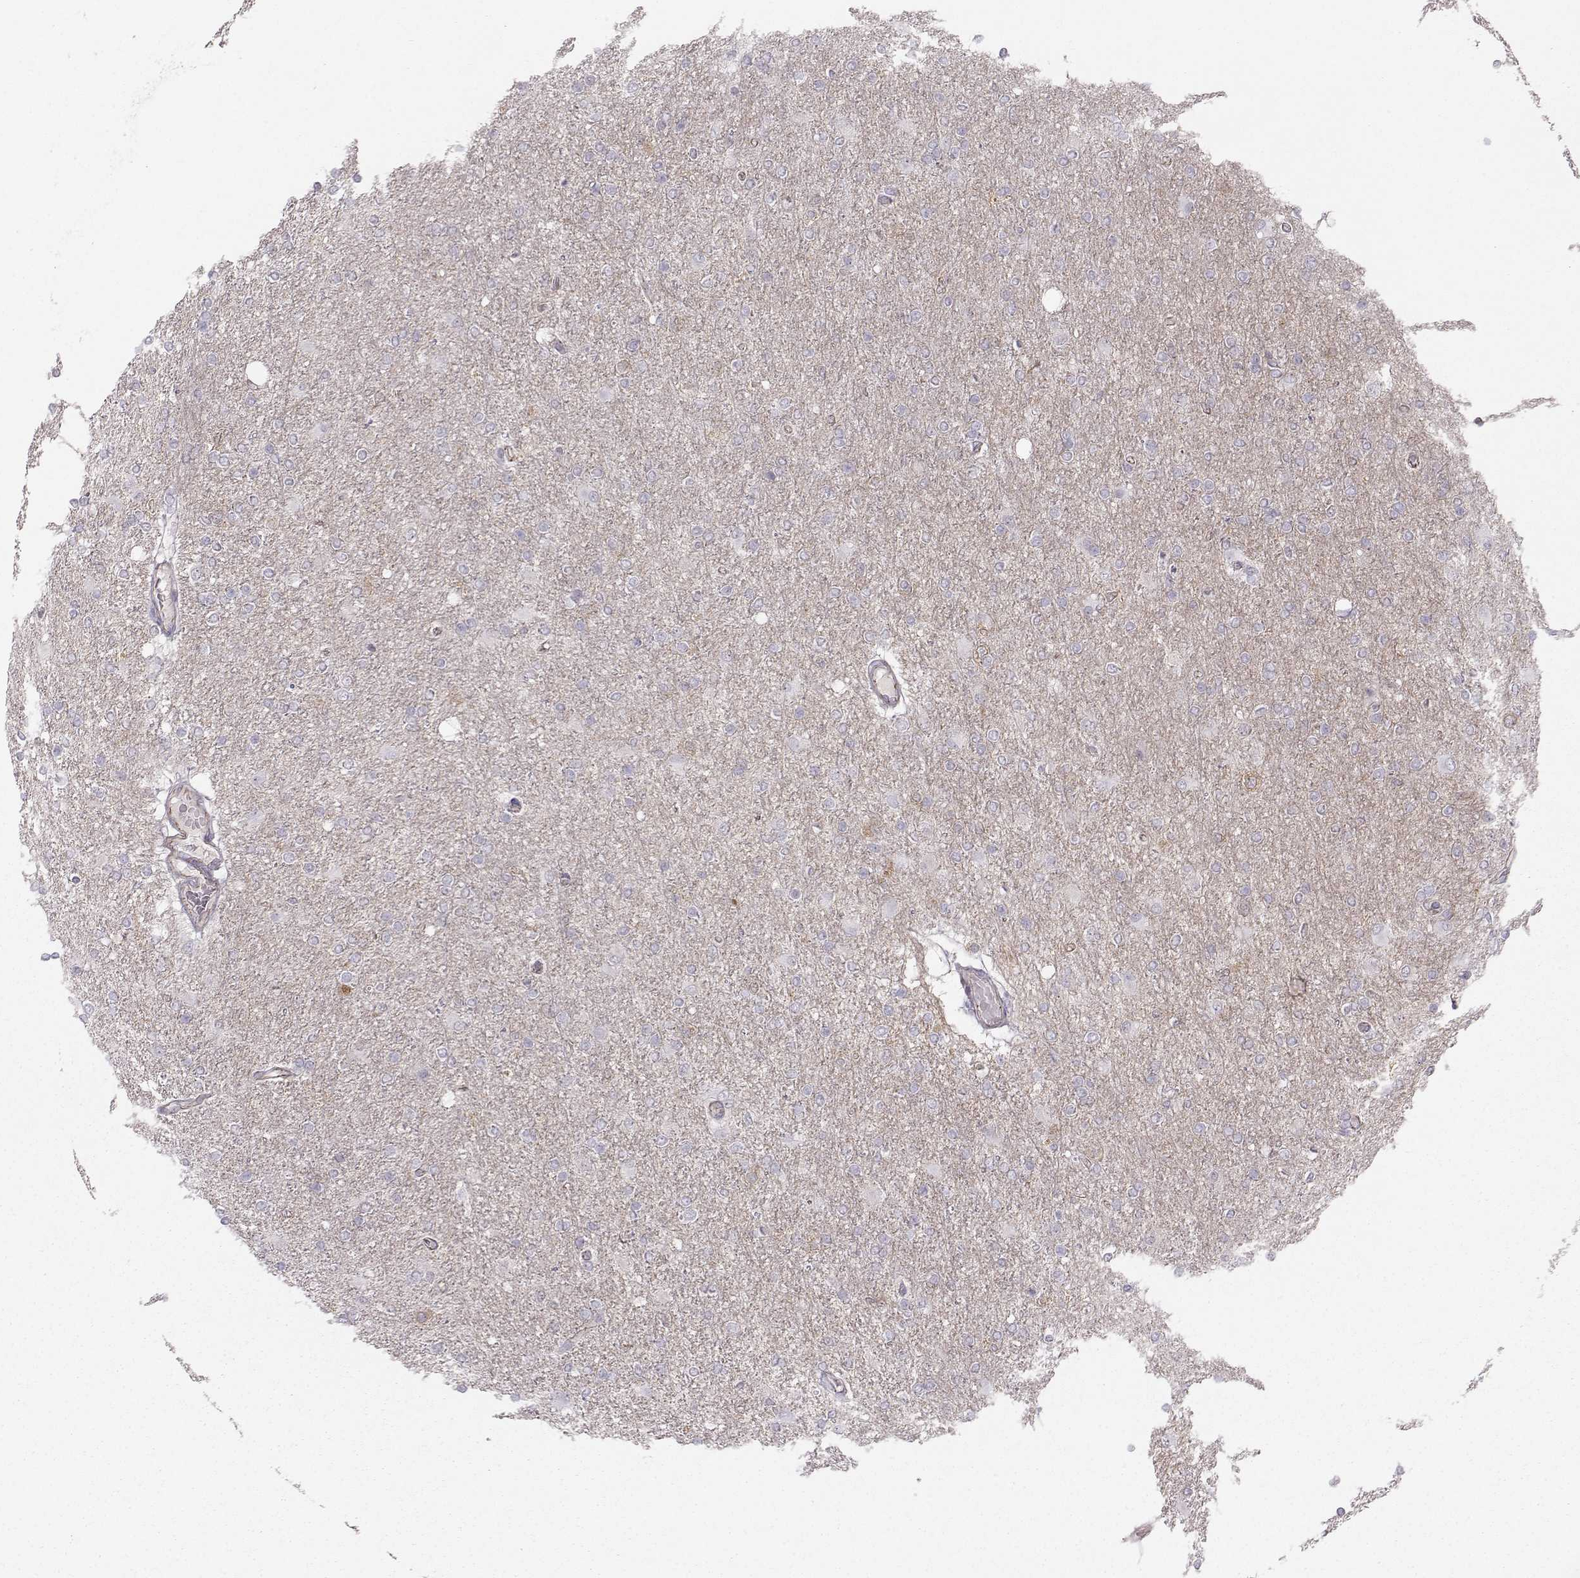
{"staining": {"intensity": "negative", "quantity": "none", "location": "none"}, "tissue": "glioma", "cell_type": "Tumor cells", "image_type": "cancer", "snomed": [{"axis": "morphology", "description": "Glioma, malignant, High grade"}, {"axis": "topography", "description": "Cerebral cortex"}], "caption": "High magnification brightfield microscopy of malignant glioma (high-grade) stained with DAB (3,3'-diaminobenzidine) (brown) and counterstained with hematoxylin (blue): tumor cells show no significant staining.", "gene": "MAST1", "patient": {"sex": "male", "age": 70}}